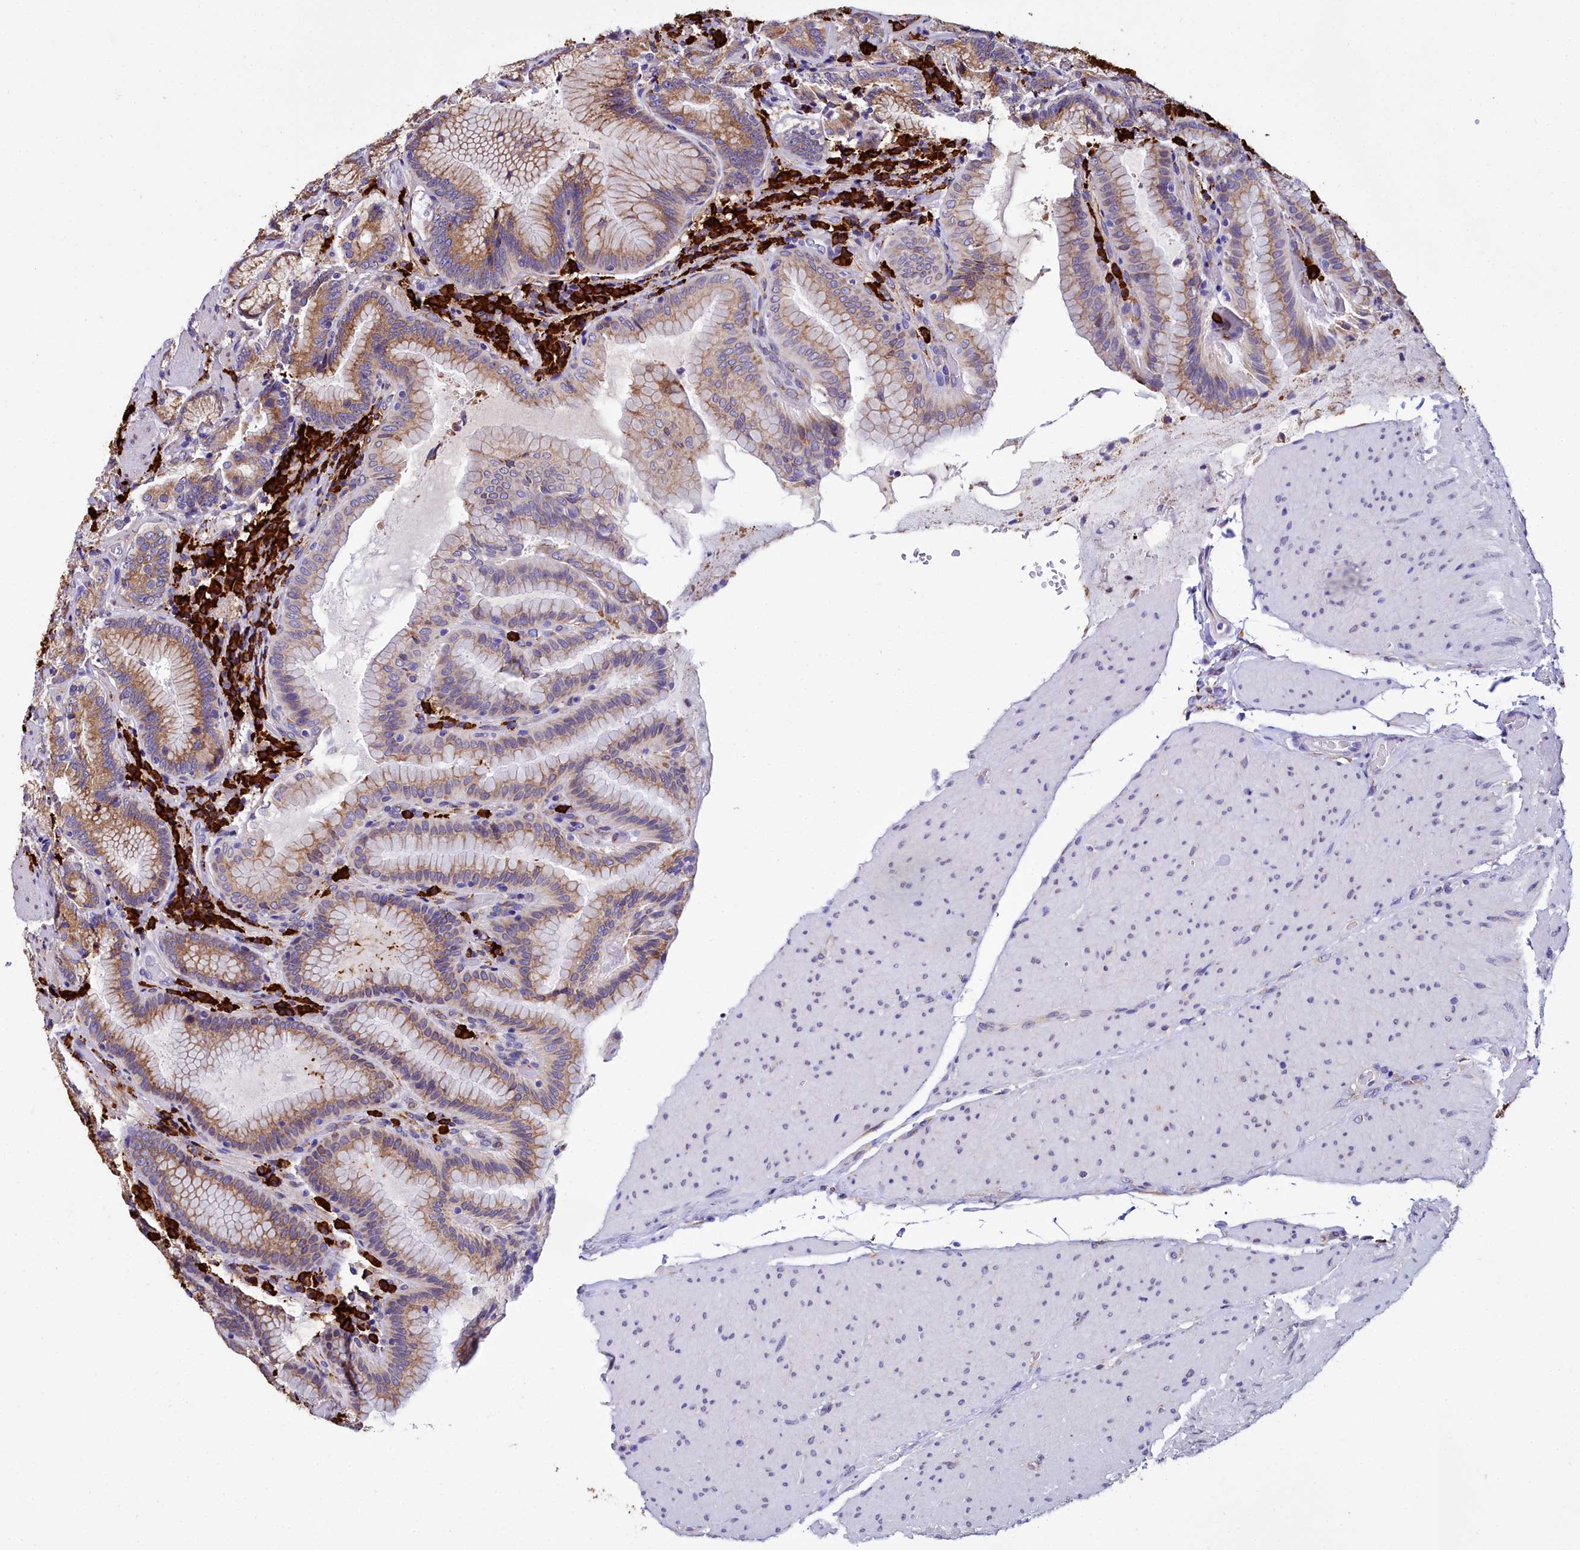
{"staining": {"intensity": "moderate", "quantity": ">75%", "location": "cytoplasmic/membranous"}, "tissue": "stomach", "cell_type": "Glandular cells", "image_type": "normal", "snomed": [{"axis": "morphology", "description": "Normal tissue, NOS"}, {"axis": "topography", "description": "Stomach, upper"}, {"axis": "topography", "description": "Stomach, lower"}], "caption": "This image exhibits immunohistochemistry (IHC) staining of unremarkable stomach, with medium moderate cytoplasmic/membranous staining in approximately >75% of glandular cells.", "gene": "TXNDC5", "patient": {"sex": "female", "age": 76}}